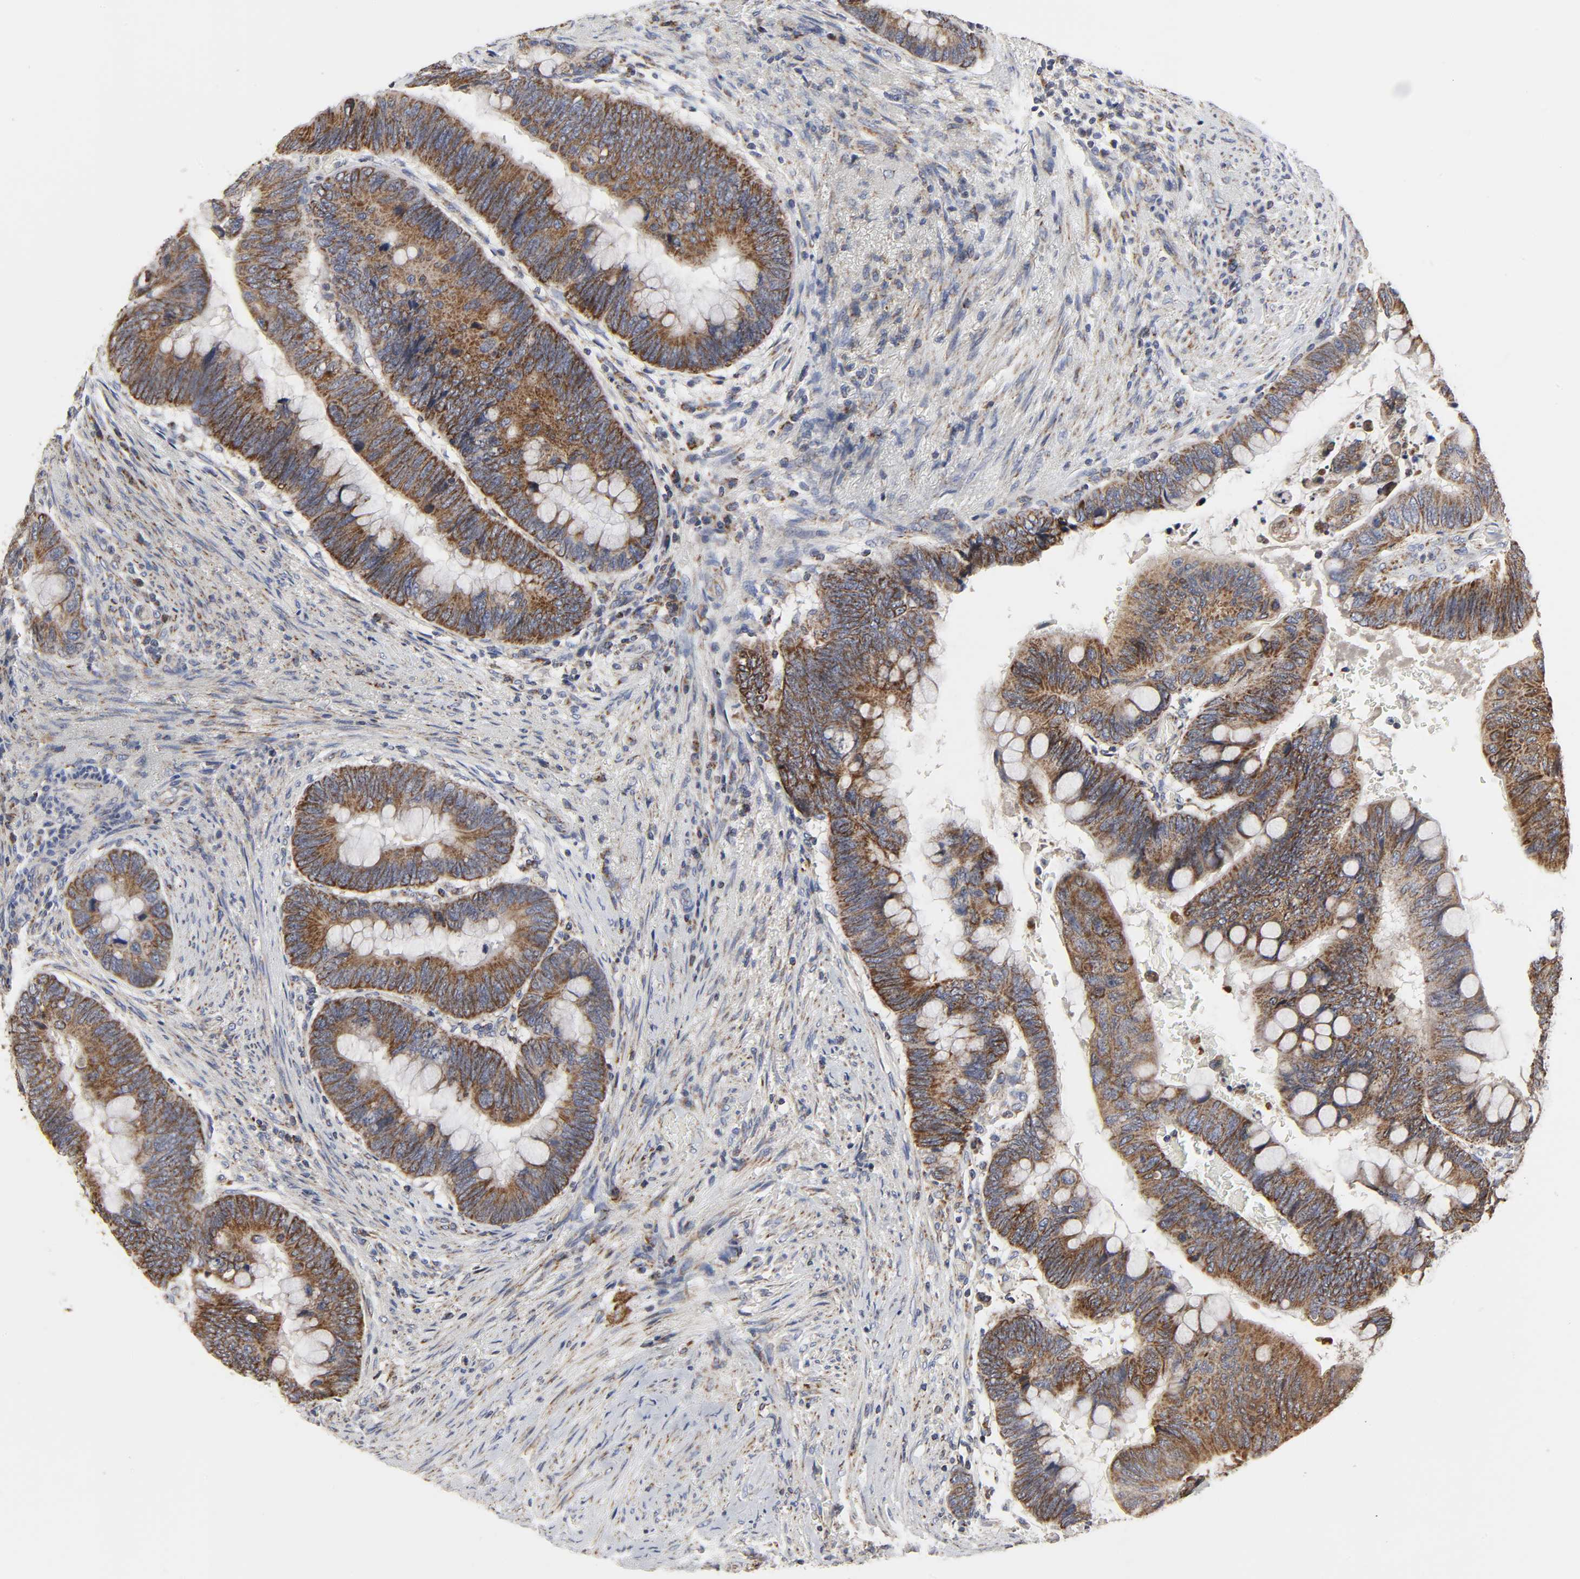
{"staining": {"intensity": "strong", "quantity": ">75%", "location": "cytoplasmic/membranous"}, "tissue": "colorectal cancer", "cell_type": "Tumor cells", "image_type": "cancer", "snomed": [{"axis": "morphology", "description": "Normal tissue, NOS"}, {"axis": "morphology", "description": "Adenocarcinoma, NOS"}, {"axis": "topography", "description": "Rectum"}], "caption": "This is a micrograph of IHC staining of colorectal adenocarcinoma, which shows strong positivity in the cytoplasmic/membranous of tumor cells.", "gene": "COX6B1", "patient": {"sex": "male", "age": 92}}